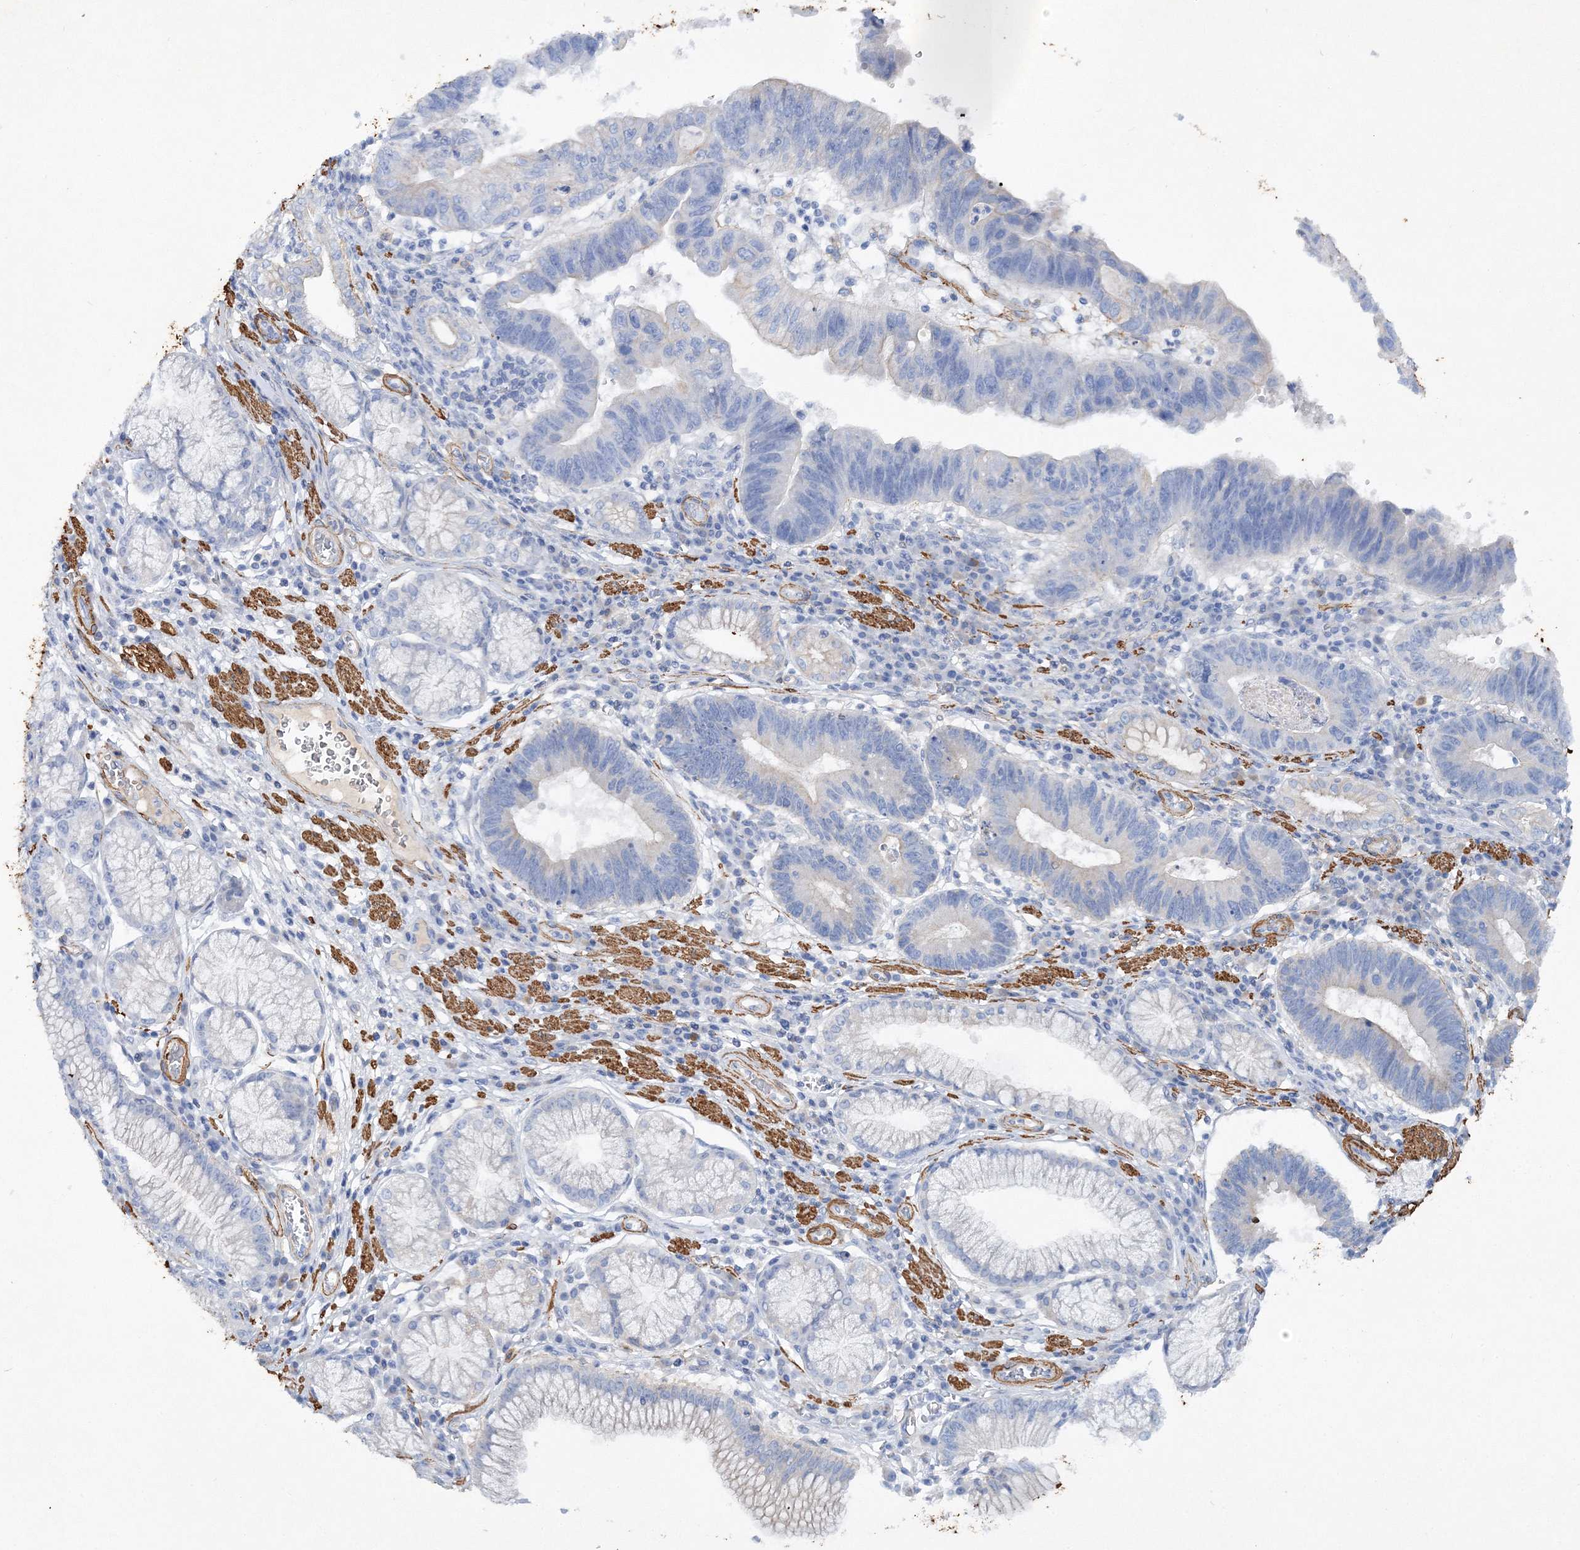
{"staining": {"intensity": "negative", "quantity": "none", "location": "none"}, "tissue": "stomach cancer", "cell_type": "Tumor cells", "image_type": "cancer", "snomed": [{"axis": "morphology", "description": "Adenocarcinoma, NOS"}, {"axis": "topography", "description": "Stomach"}], "caption": "IHC photomicrograph of neoplastic tissue: stomach cancer stained with DAB shows no significant protein expression in tumor cells. Brightfield microscopy of immunohistochemistry (IHC) stained with DAB (brown) and hematoxylin (blue), captured at high magnification.", "gene": "RTN2", "patient": {"sex": "male", "age": 59}}